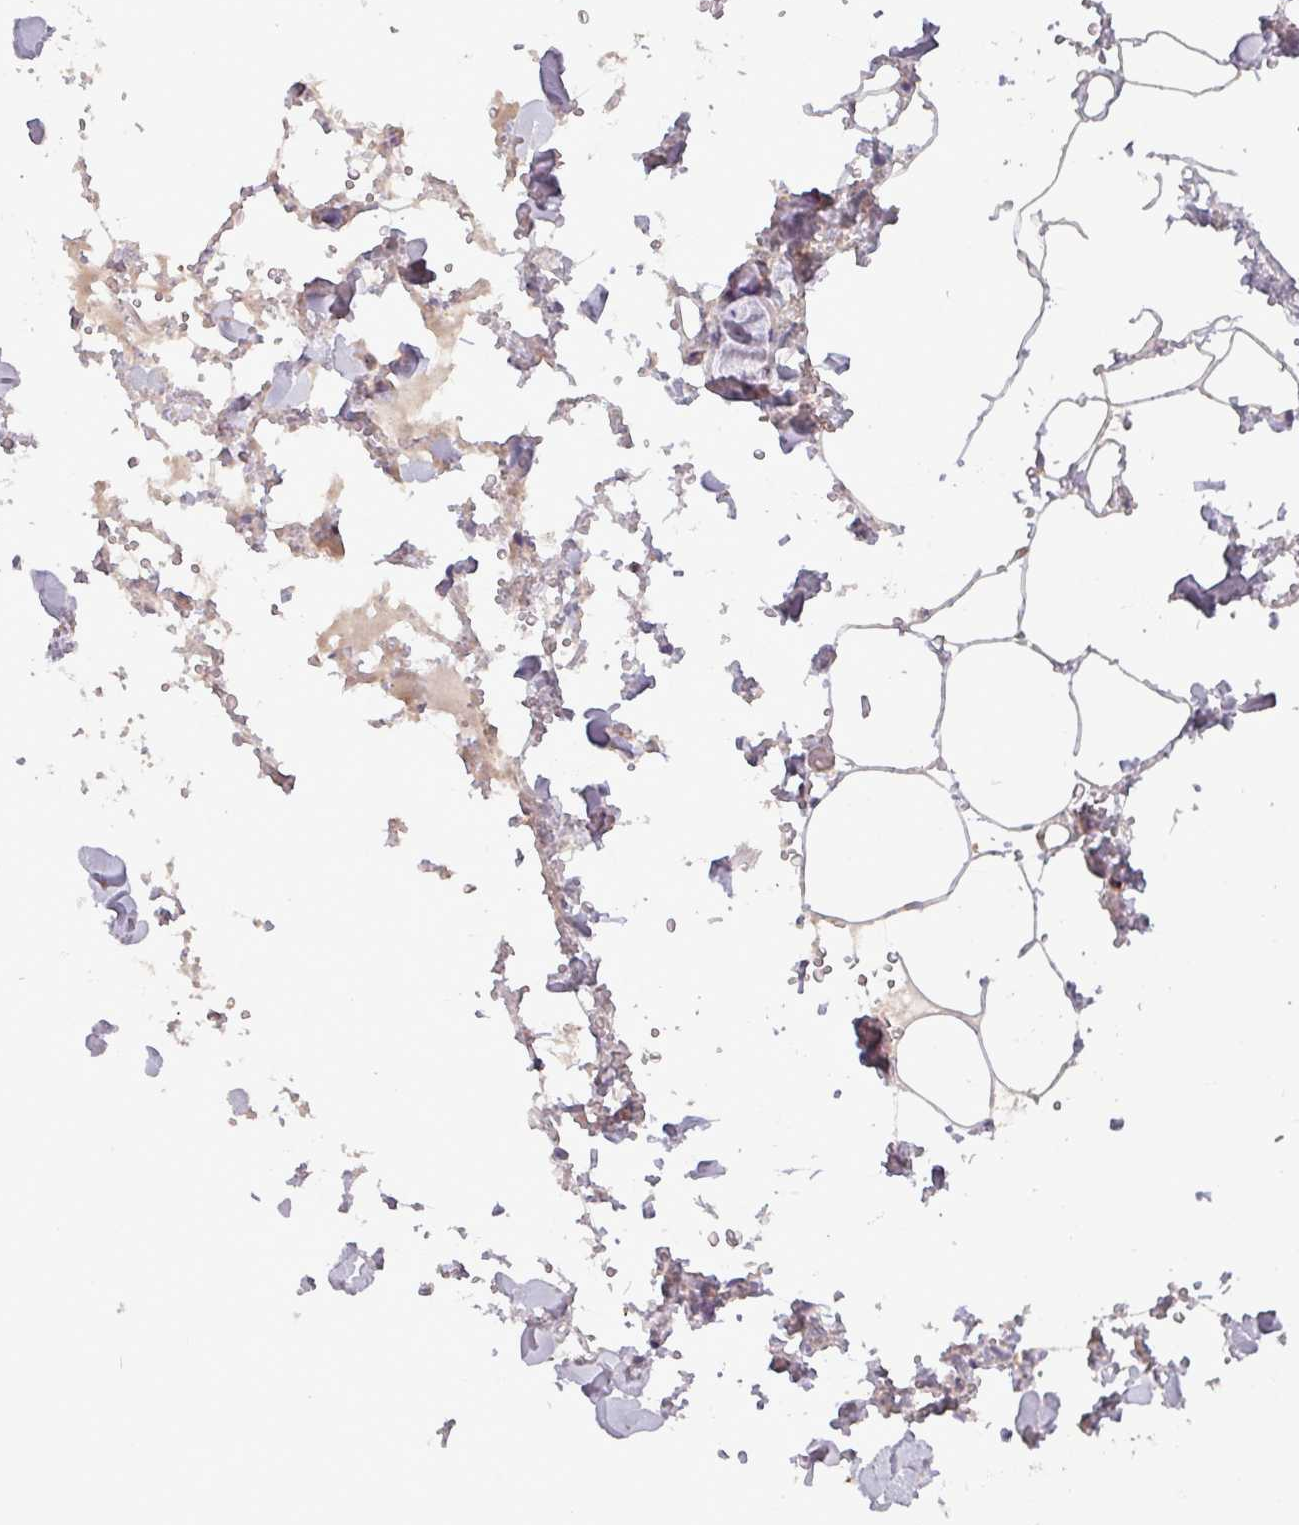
{"staining": {"intensity": "negative", "quantity": "none", "location": "none"}, "tissue": "adipose tissue", "cell_type": "Adipocytes", "image_type": "normal", "snomed": [{"axis": "morphology", "description": "Normal tissue, NOS"}, {"axis": "topography", "description": "Rectum"}, {"axis": "topography", "description": "Peripheral nerve tissue"}], "caption": "Immunohistochemistry (IHC) histopathology image of unremarkable adipose tissue: human adipose tissue stained with DAB shows no significant protein expression in adipocytes.", "gene": "PNMA6A", "patient": {"sex": "female", "age": 69}}